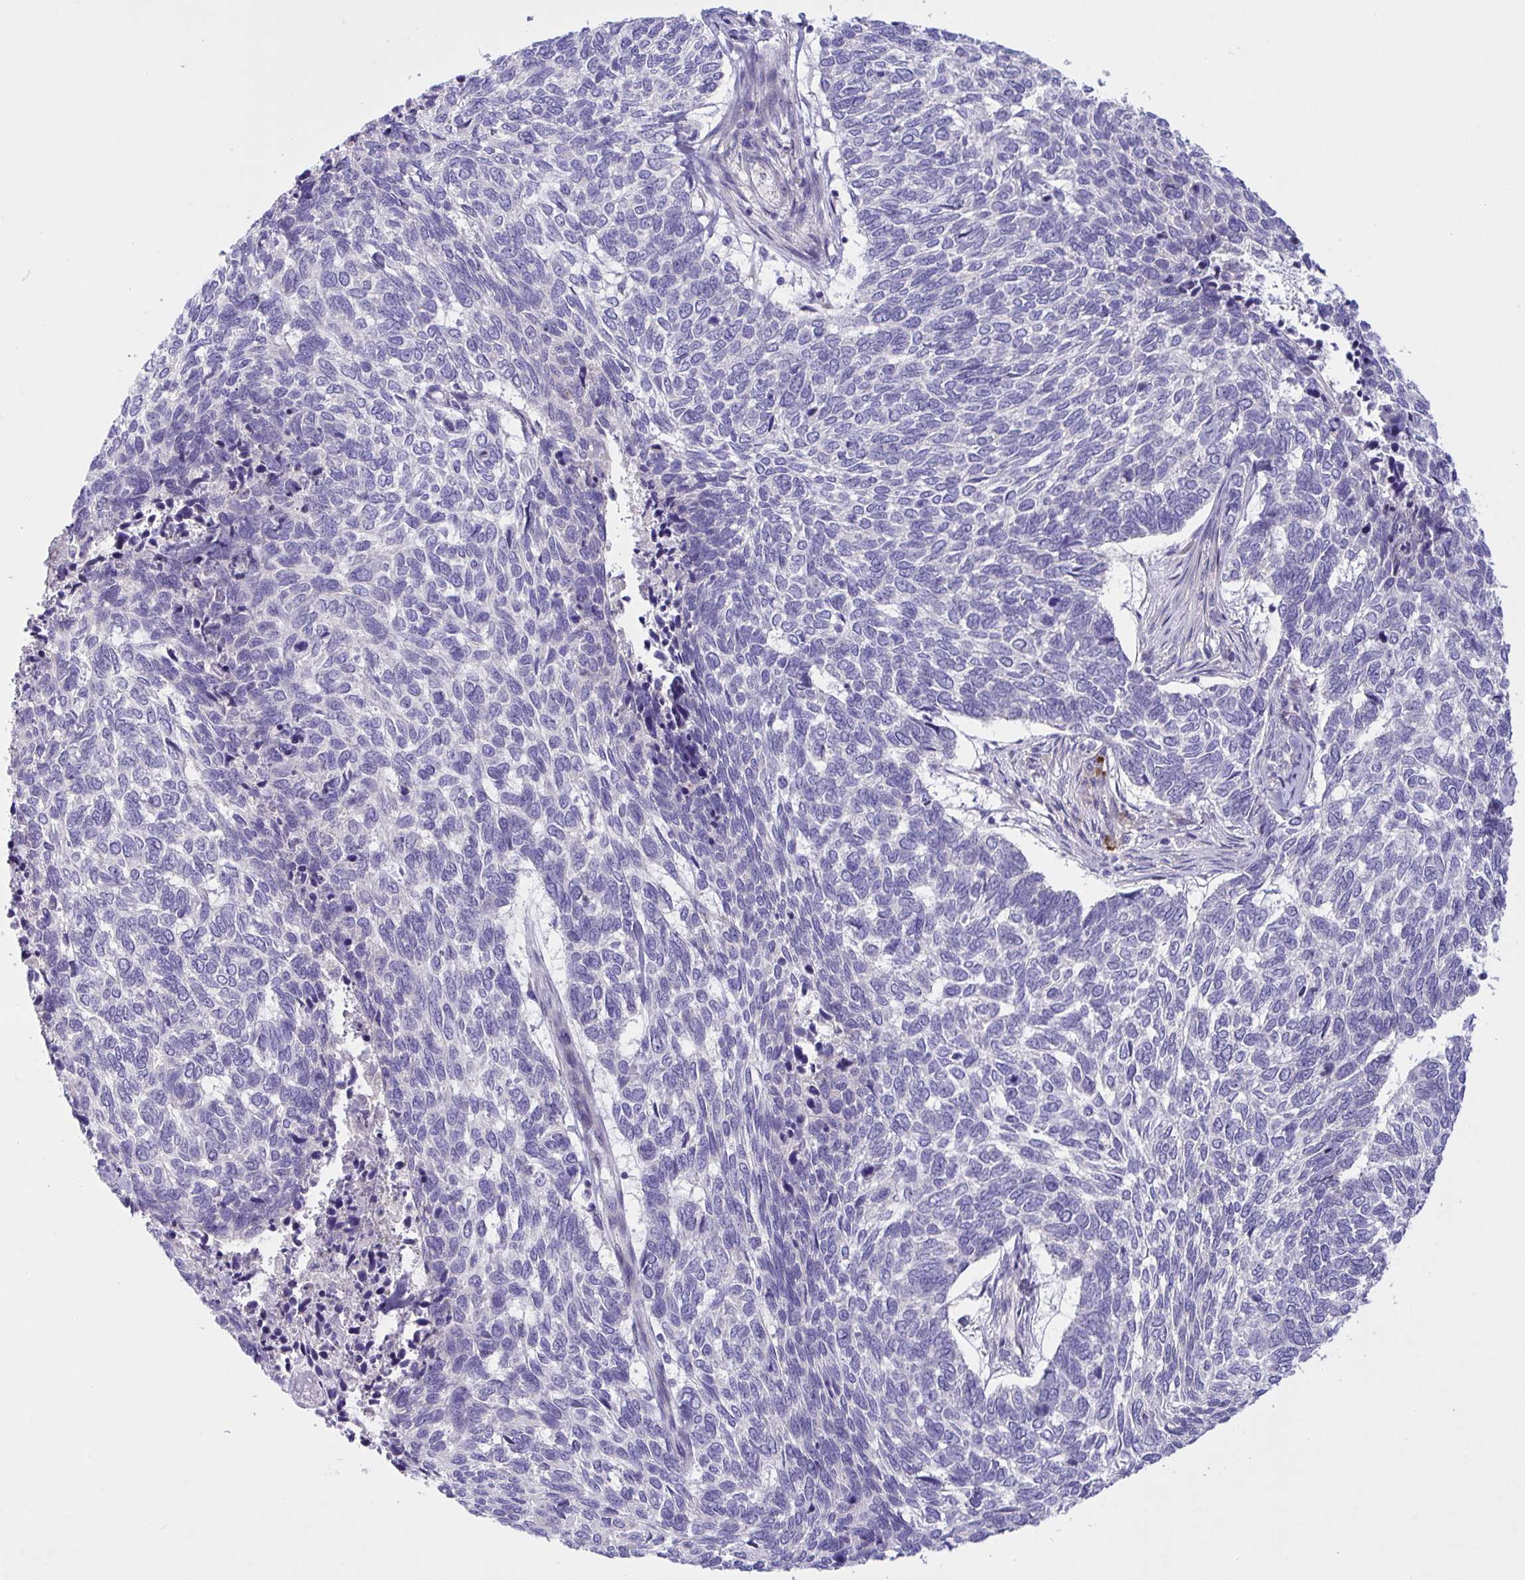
{"staining": {"intensity": "negative", "quantity": "none", "location": "none"}, "tissue": "skin cancer", "cell_type": "Tumor cells", "image_type": "cancer", "snomed": [{"axis": "morphology", "description": "Basal cell carcinoma"}, {"axis": "topography", "description": "Skin"}], "caption": "A high-resolution micrograph shows immunohistochemistry (IHC) staining of skin cancer, which exhibits no significant staining in tumor cells.", "gene": "FAM86B1", "patient": {"sex": "female", "age": 65}}